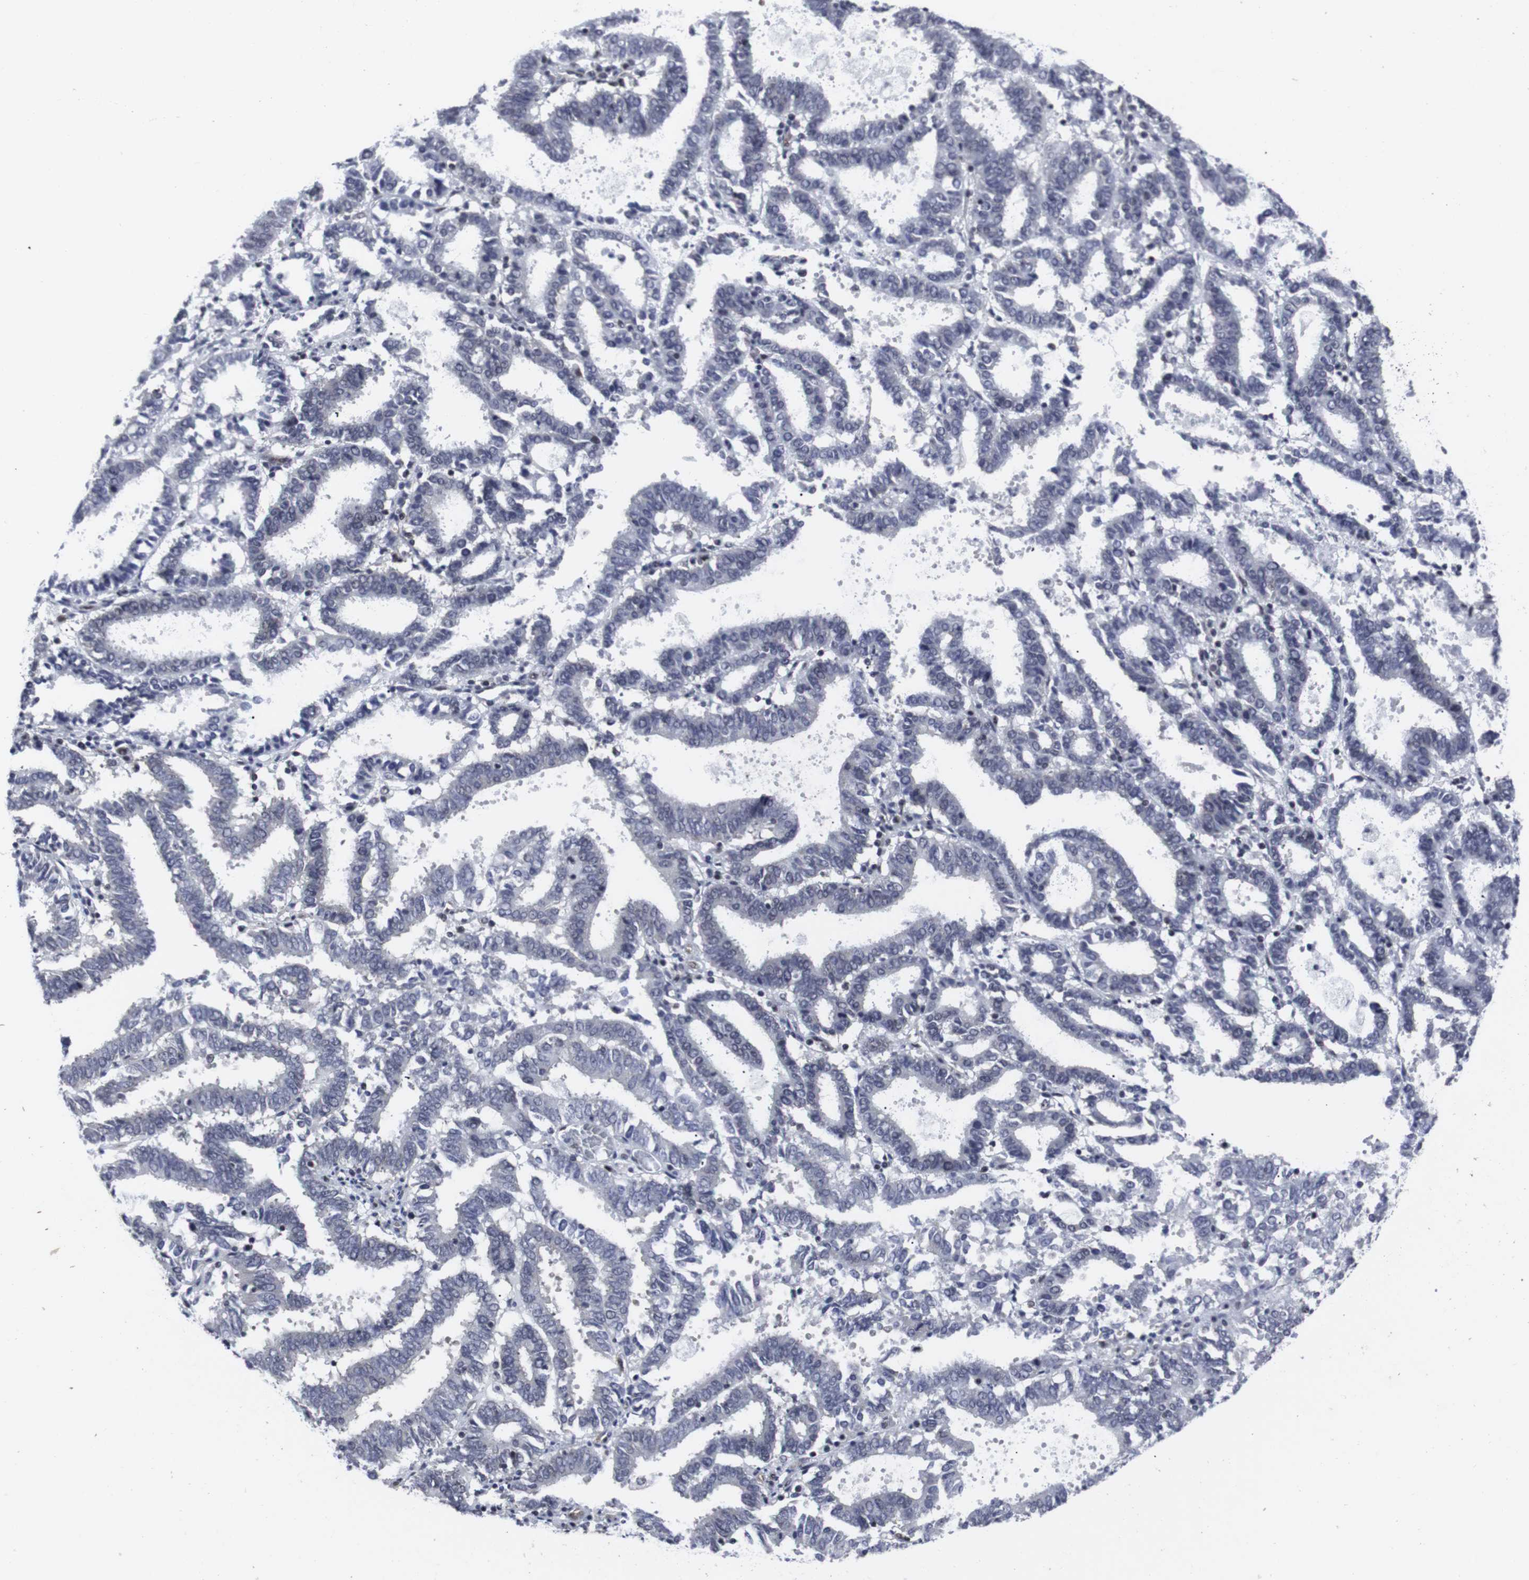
{"staining": {"intensity": "negative", "quantity": "none", "location": "none"}, "tissue": "endometrial cancer", "cell_type": "Tumor cells", "image_type": "cancer", "snomed": [{"axis": "morphology", "description": "Adenocarcinoma, NOS"}, {"axis": "topography", "description": "Uterus"}], "caption": "Endometrial cancer stained for a protein using immunohistochemistry (IHC) displays no staining tumor cells.", "gene": "MLH1", "patient": {"sex": "female", "age": 83}}